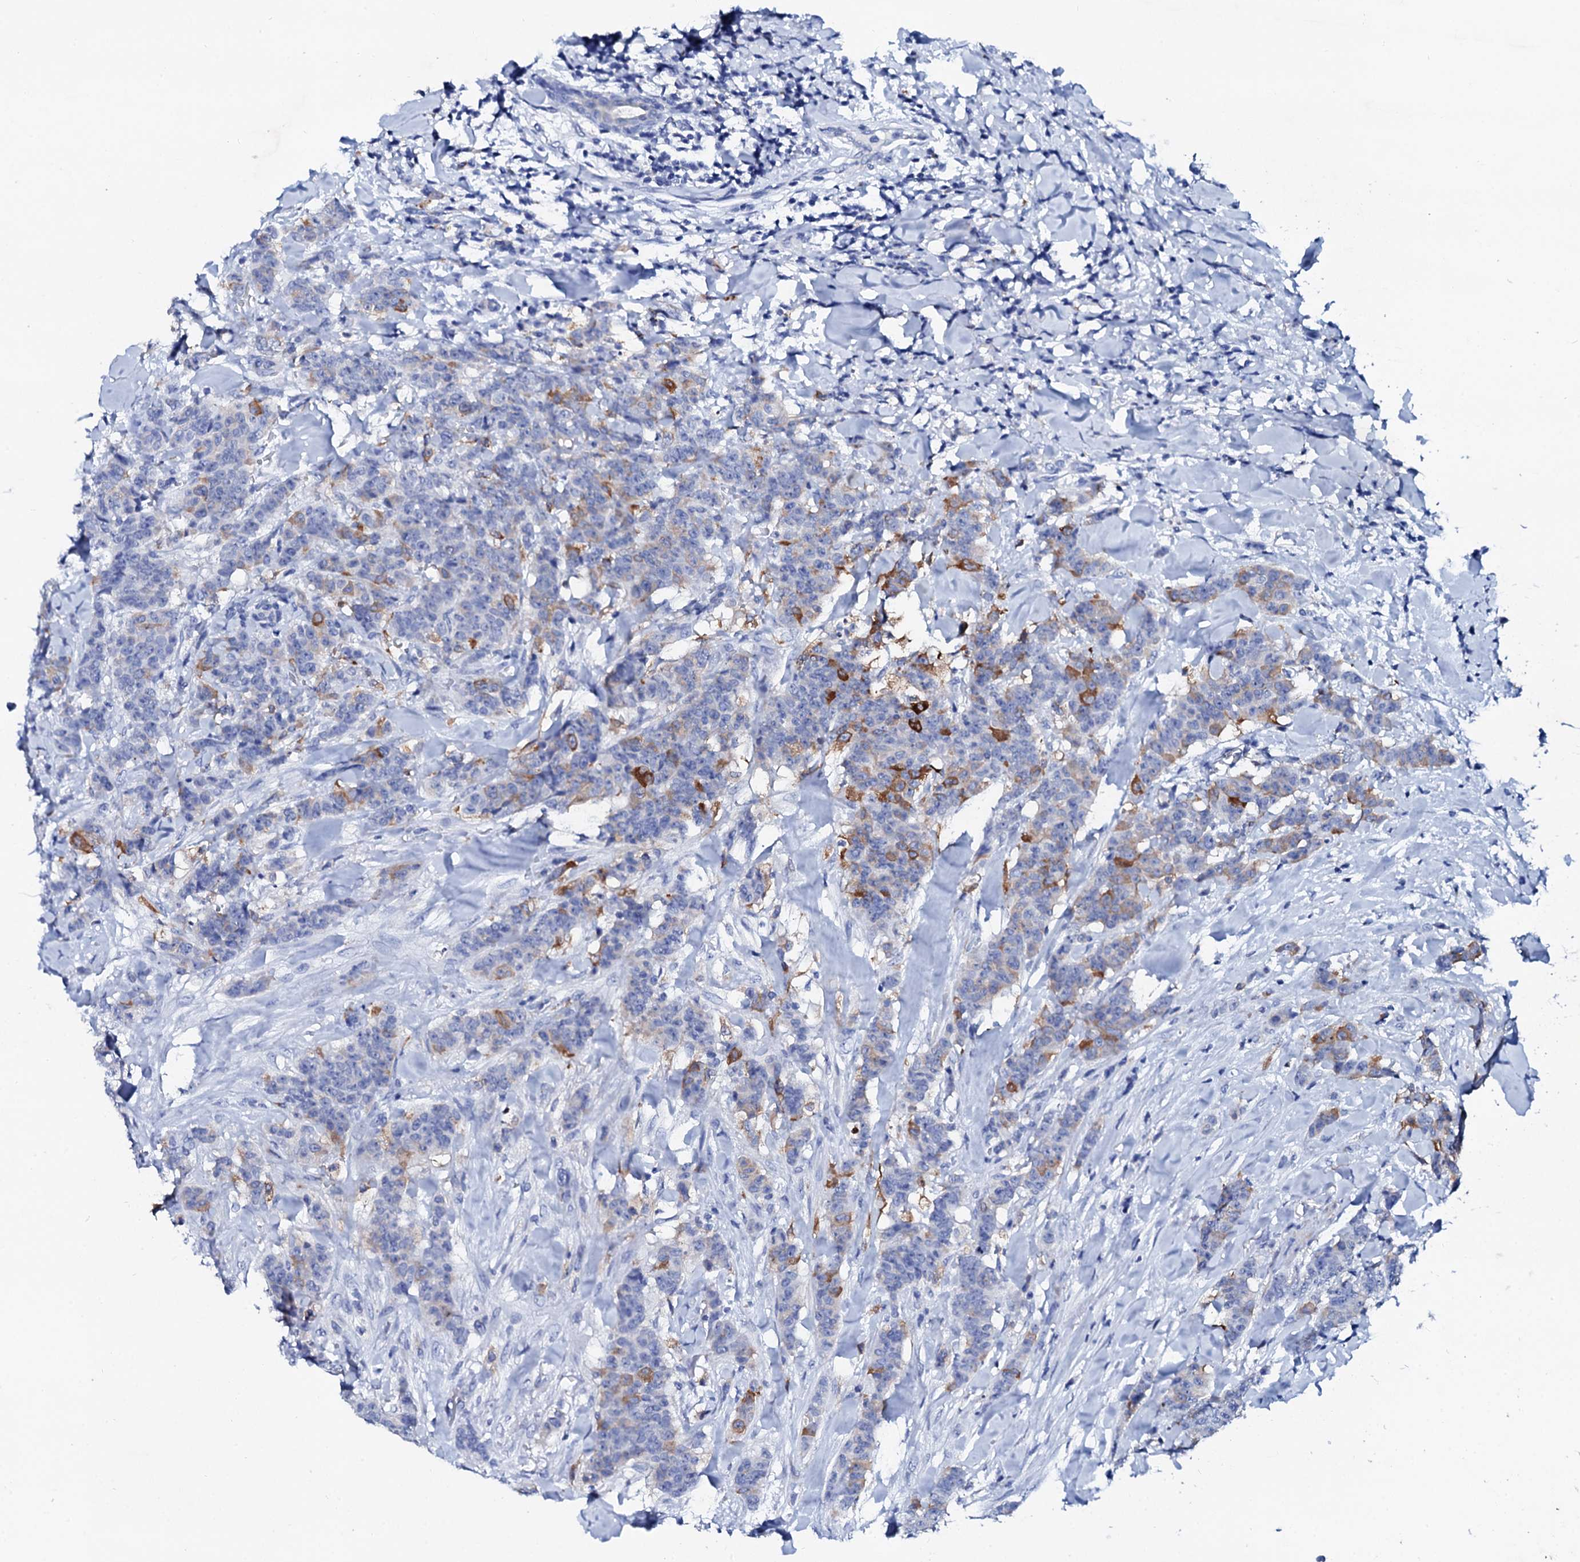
{"staining": {"intensity": "moderate", "quantity": "<25%", "location": "cytoplasmic/membranous"}, "tissue": "breast cancer", "cell_type": "Tumor cells", "image_type": "cancer", "snomed": [{"axis": "morphology", "description": "Duct carcinoma"}, {"axis": "topography", "description": "Breast"}], "caption": "This is a micrograph of immunohistochemistry staining of breast cancer, which shows moderate staining in the cytoplasmic/membranous of tumor cells.", "gene": "GLB1L3", "patient": {"sex": "female", "age": 40}}